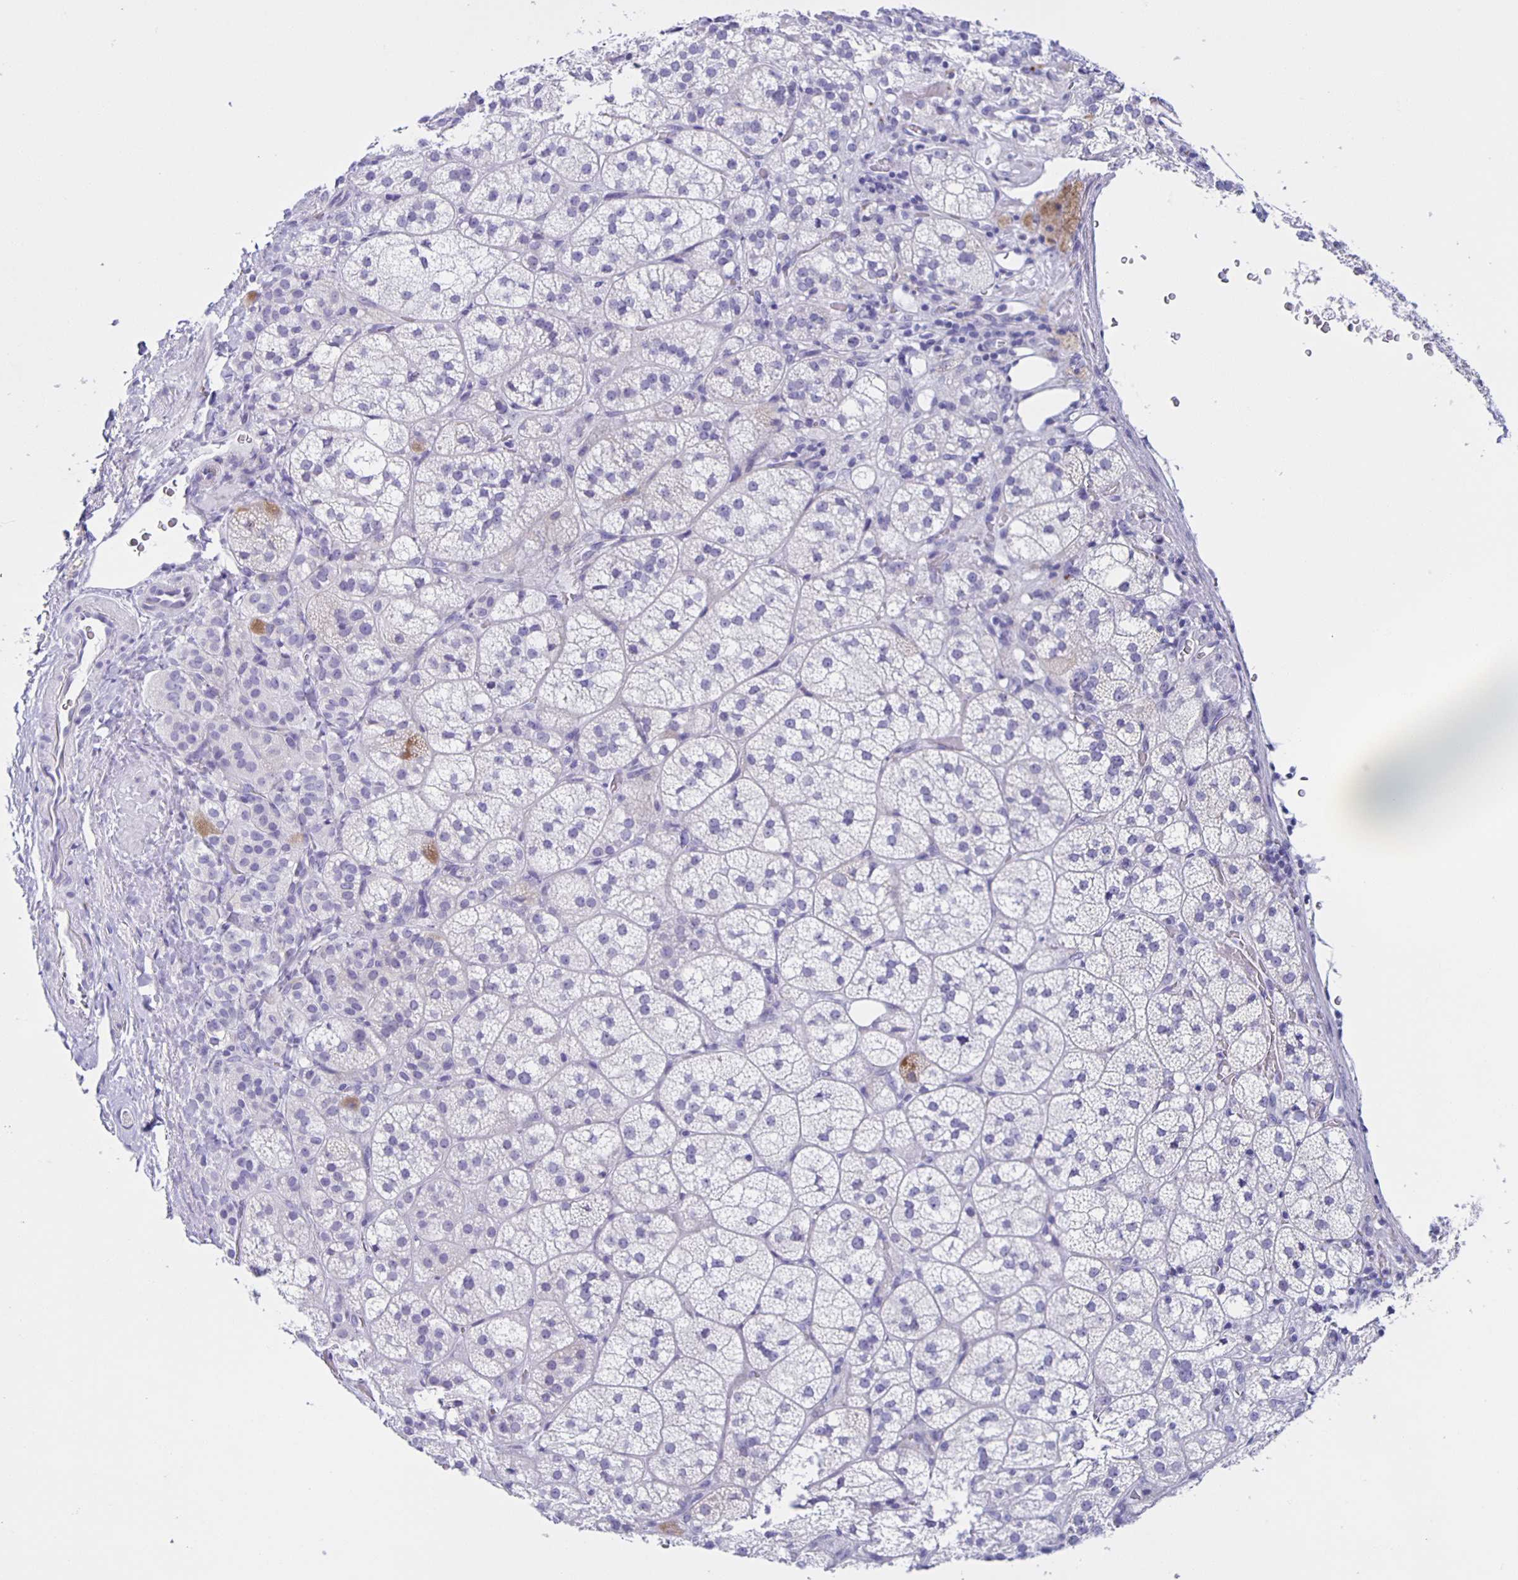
{"staining": {"intensity": "moderate", "quantity": "<25%", "location": "cytoplasmic/membranous"}, "tissue": "adrenal gland", "cell_type": "Glandular cells", "image_type": "normal", "snomed": [{"axis": "morphology", "description": "Normal tissue, NOS"}, {"axis": "topography", "description": "Adrenal gland"}], "caption": "The immunohistochemical stain labels moderate cytoplasmic/membranous positivity in glandular cells of benign adrenal gland.", "gene": "AQP6", "patient": {"sex": "female", "age": 60}}